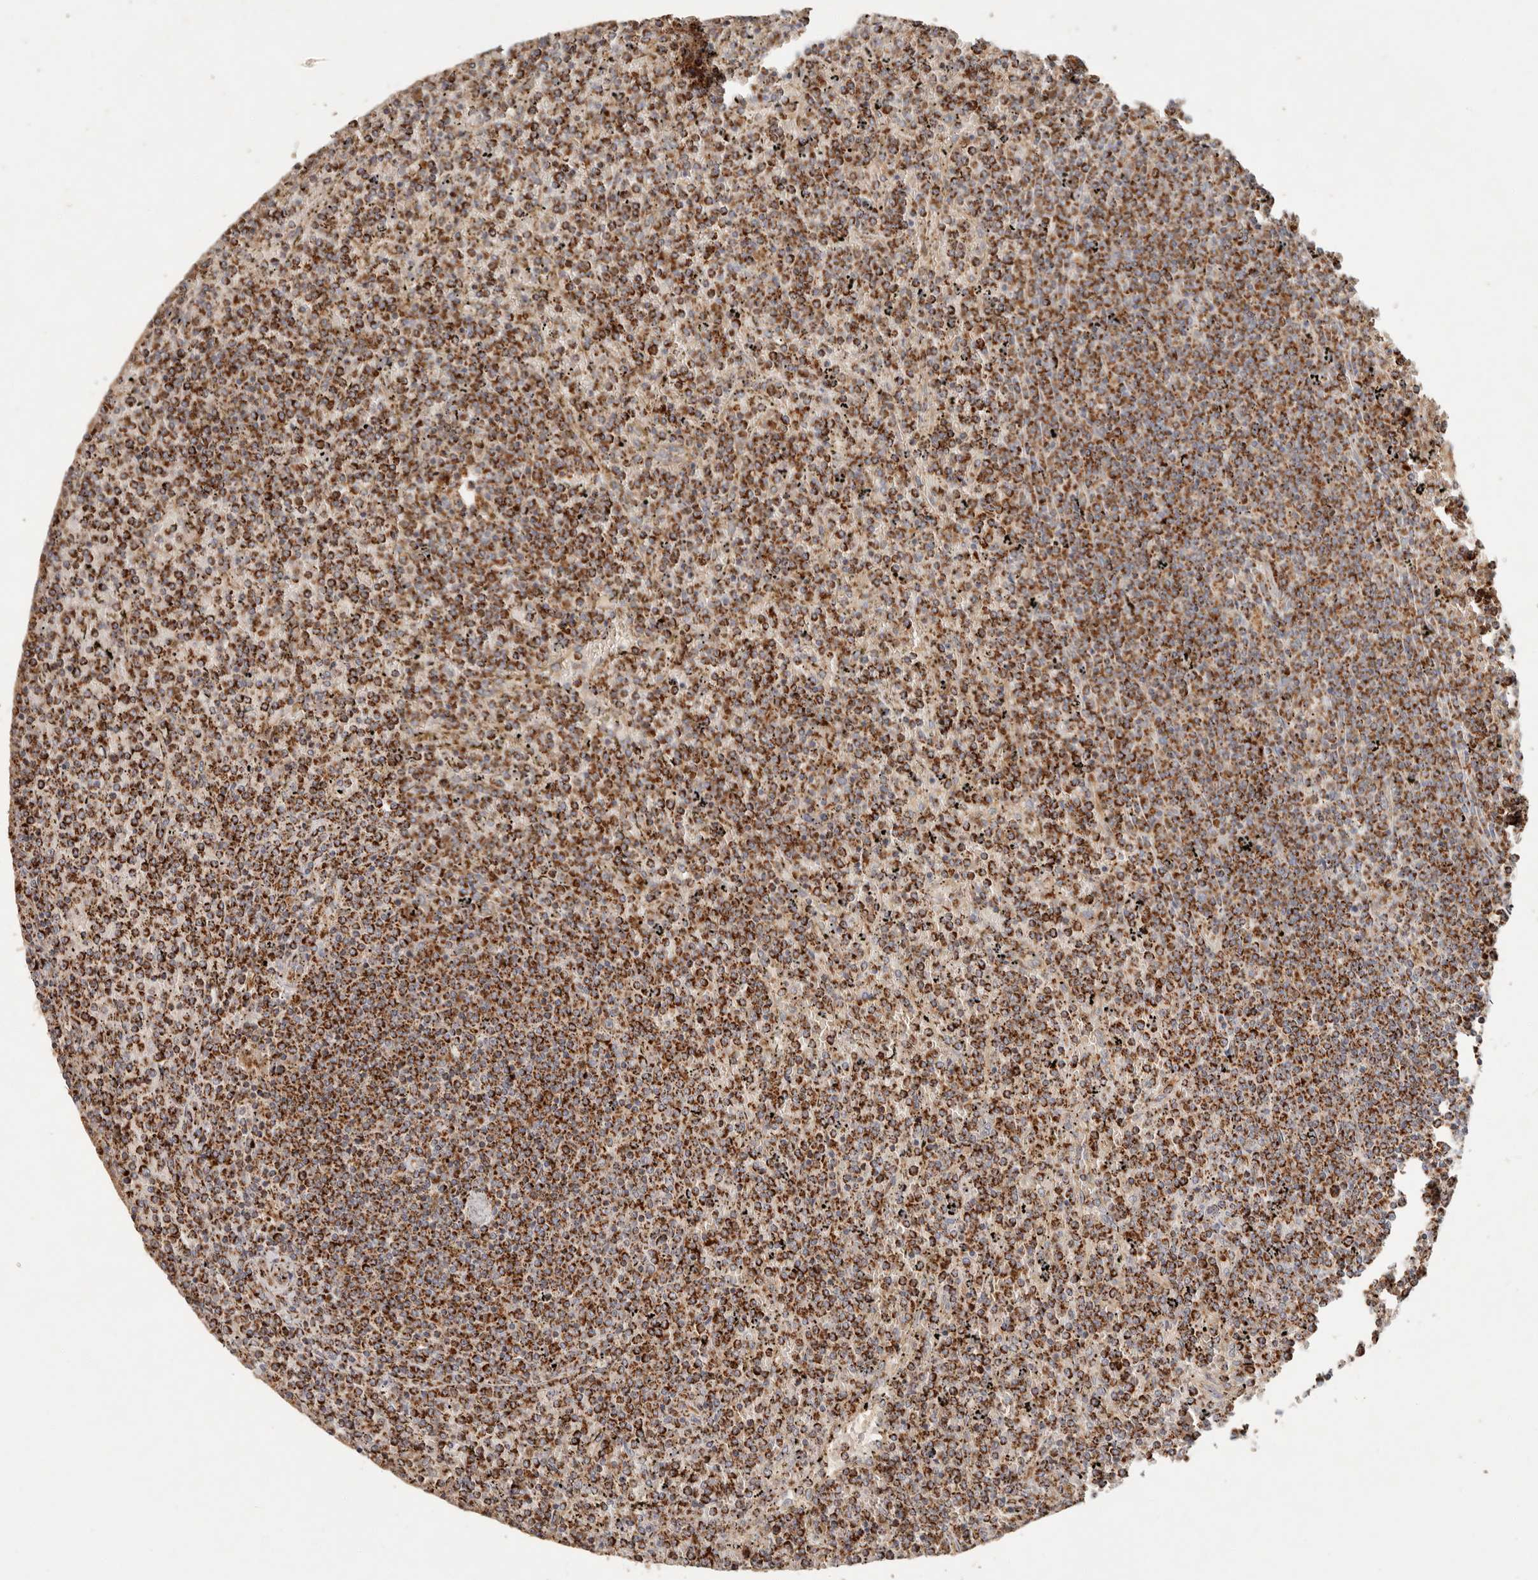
{"staining": {"intensity": "strong", "quantity": ">75%", "location": "cytoplasmic/membranous"}, "tissue": "lymphoma", "cell_type": "Tumor cells", "image_type": "cancer", "snomed": [{"axis": "morphology", "description": "Malignant lymphoma, non-Hodgkin's type, Low grade"}, {"axis": "topography", "description": "Spleen"}], "caption": "Tumor cells display high levels of strong cytoplasmic/membranous staining in approximately >75% of cells in human low-grade malignant lymphoma, non-Hodgkin's type.", "gene": "ARHGEF10L", "patient": {"sex": "female", "age": 19}}